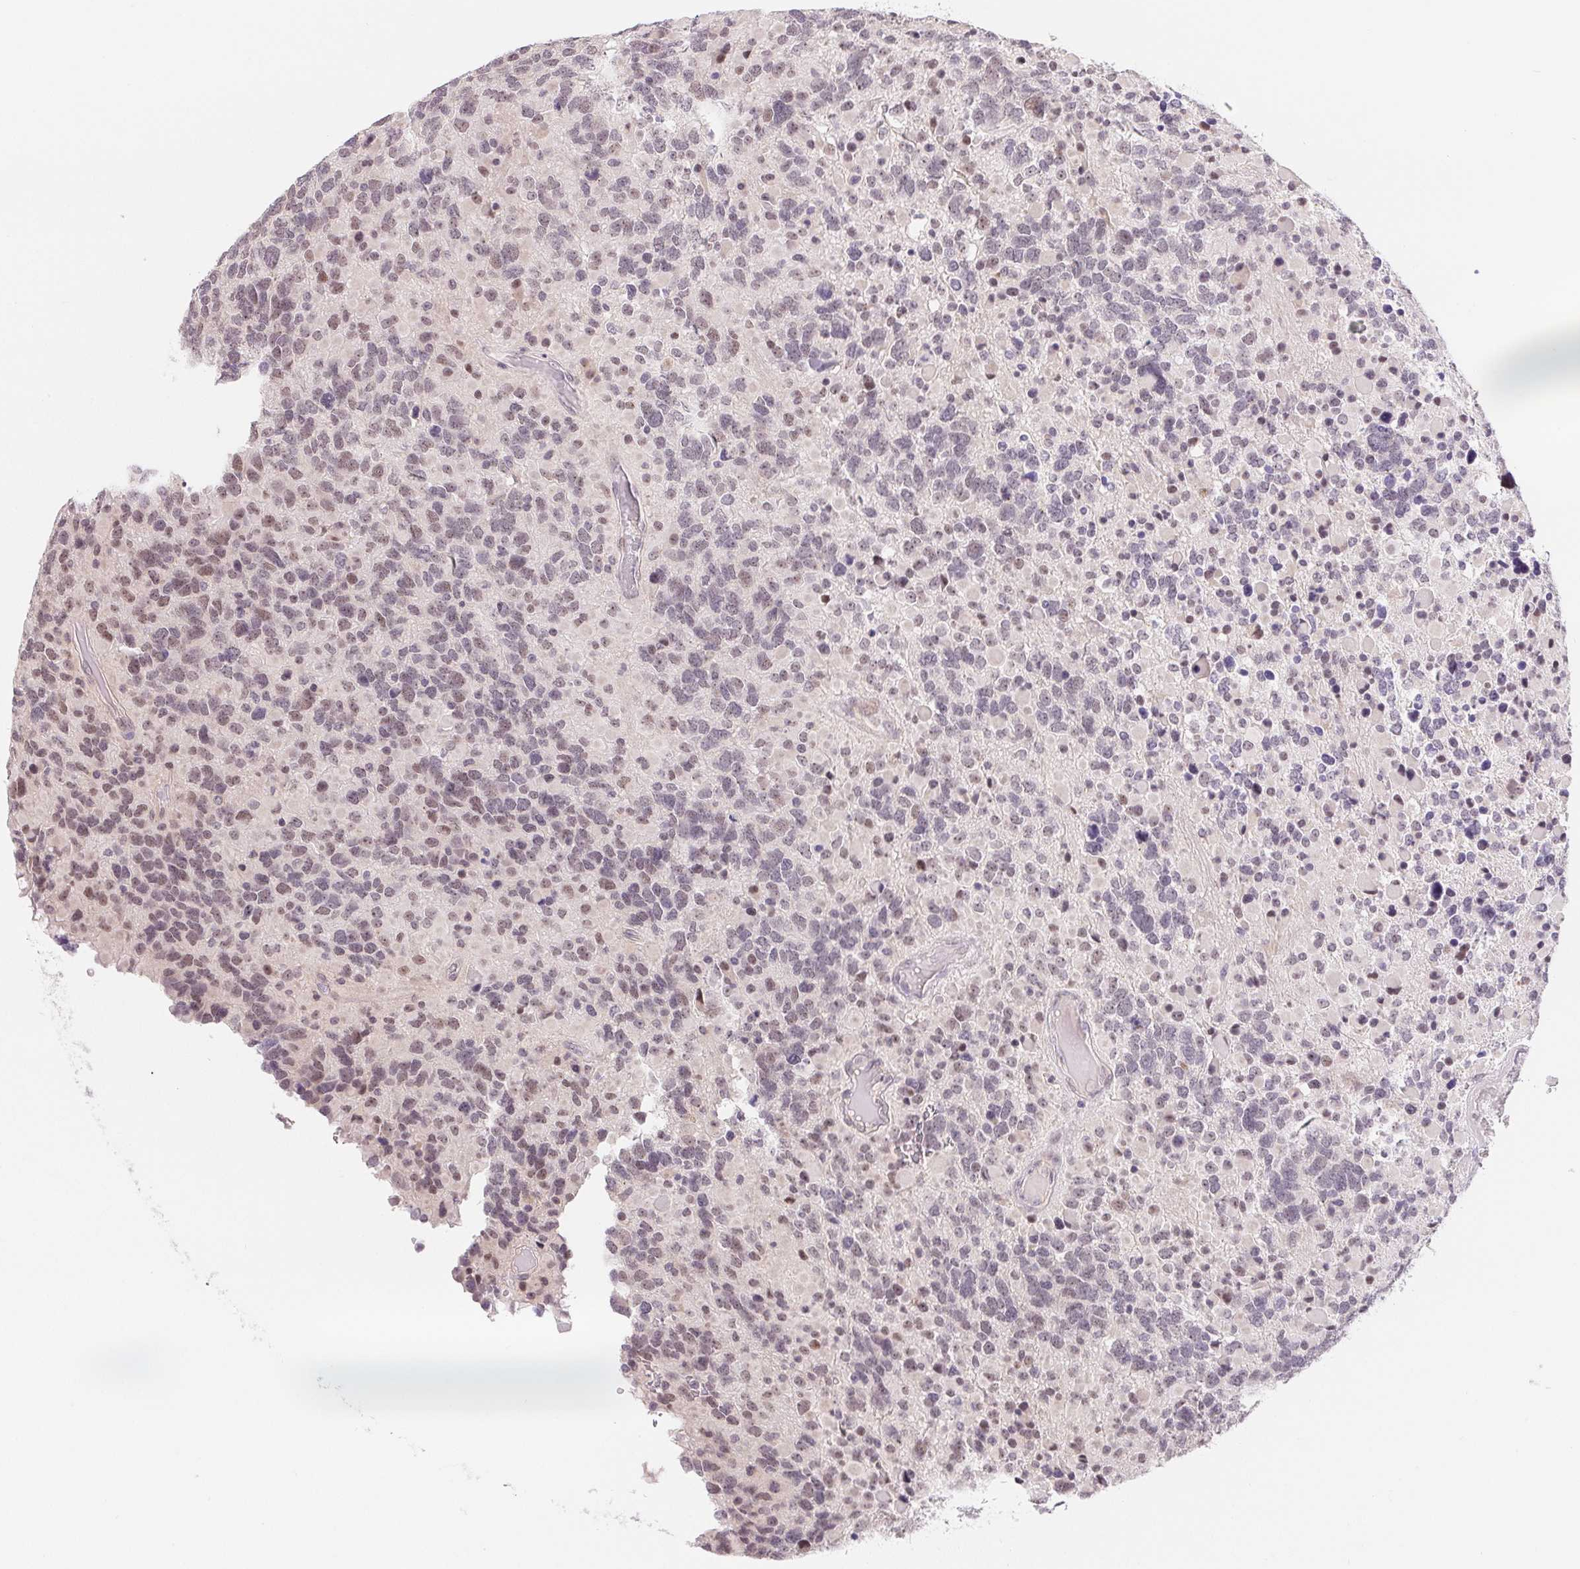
{"staining": {"intensity": "moderate", "quantity": "<25%", "location": "nuclear"}, "tissue": "glioma", "cell_type": "Tumor cells", "image_type": "cancer", "snomed": [{"axis": "morphology", "description": "Glioma, malignant, High grade"}, {"axis": "topography", "description": "Brain"}], "caption": "Human glioma stained for a protein (brown) reveals moderate nuclear positive expression in about <25% of tumor cells.", "gene": "LCA5L", "patient": {"sex": "female", "age": 40}}